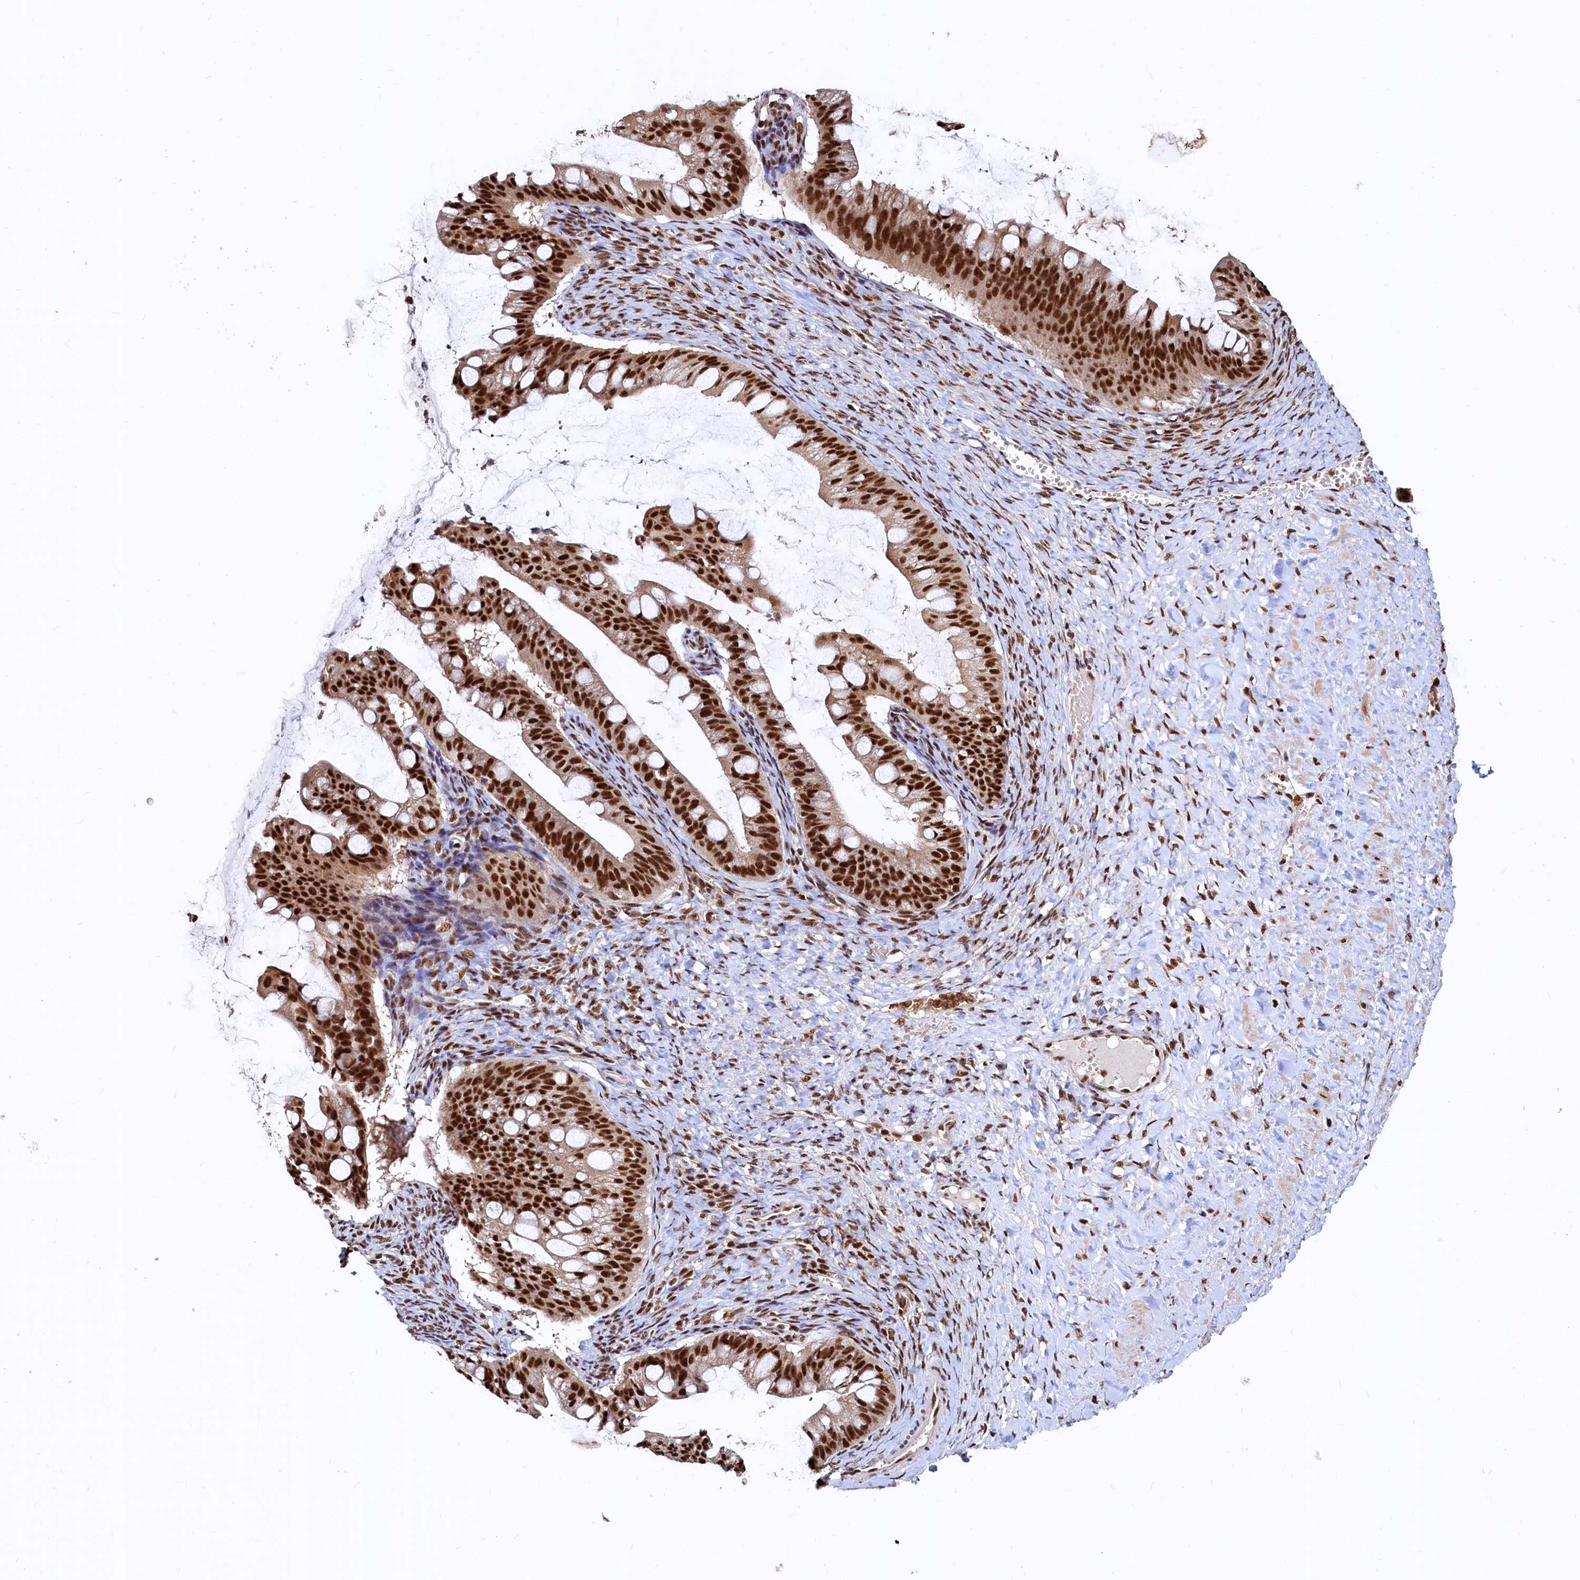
{"staining": {"intensity": "strong", "quantity": ">75%", "location": "cytoplasmic/membranous,nuclear"}, "tissue": "ovarian cancer", "cell_type": "Tumor cells", "image_type": "cancer", "snomed": [{"axis": "morphology", "description": "Cystadenocarcinoma, mucinous, NOS"}, {"axis": "topography", "description": "Ovary"}], "caption": "Mucinous cystadenocarcinoma (ovarian) tissue exhibits strong cytoplasmic/membranous and nuclear staining in approximately >75% of tumor cells", "gene": "RSRC2", "patient": {"sex": "female", "age": 73}}